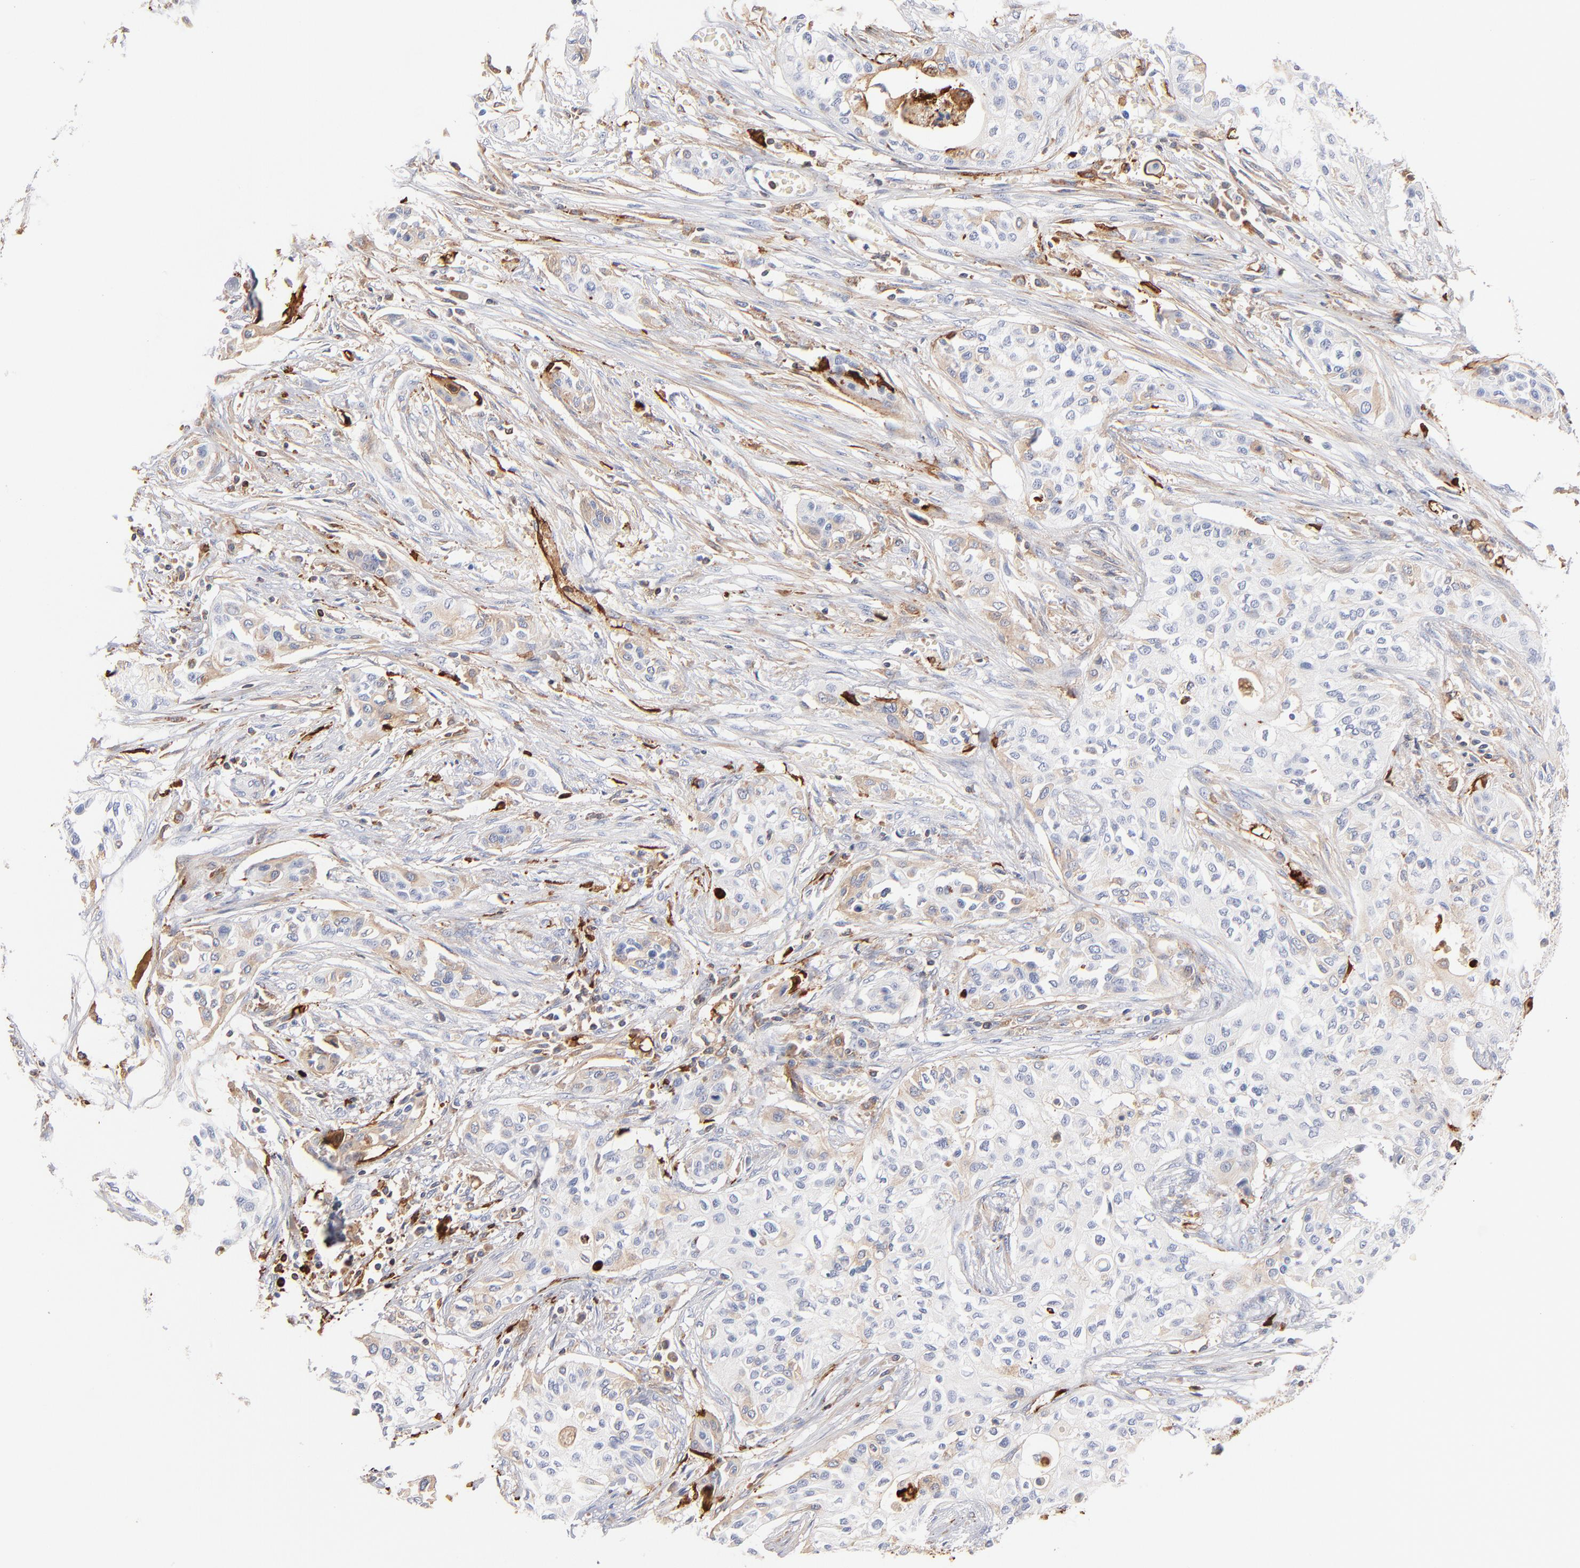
{"staining": {"intensity": "negative", "quantity": "none", "location": "none"}, "tissue": "urothelial cancer", "cell_type": "Tumor cells", "image_type": "cancer", "snomed": [{"axis": "morphology", "description": "Urothelial carcinoma, High grade"}, {"axis": "topography", "description": "Urinary bladder"}], "caption": "This image is of urothelial cancer stained with IHC to label a protein in brown with the nuclei are counter-stained blue. There is no staining in tumor cells.", "gene": "APOH", "patient": {"sex": "male", "age": 74}}